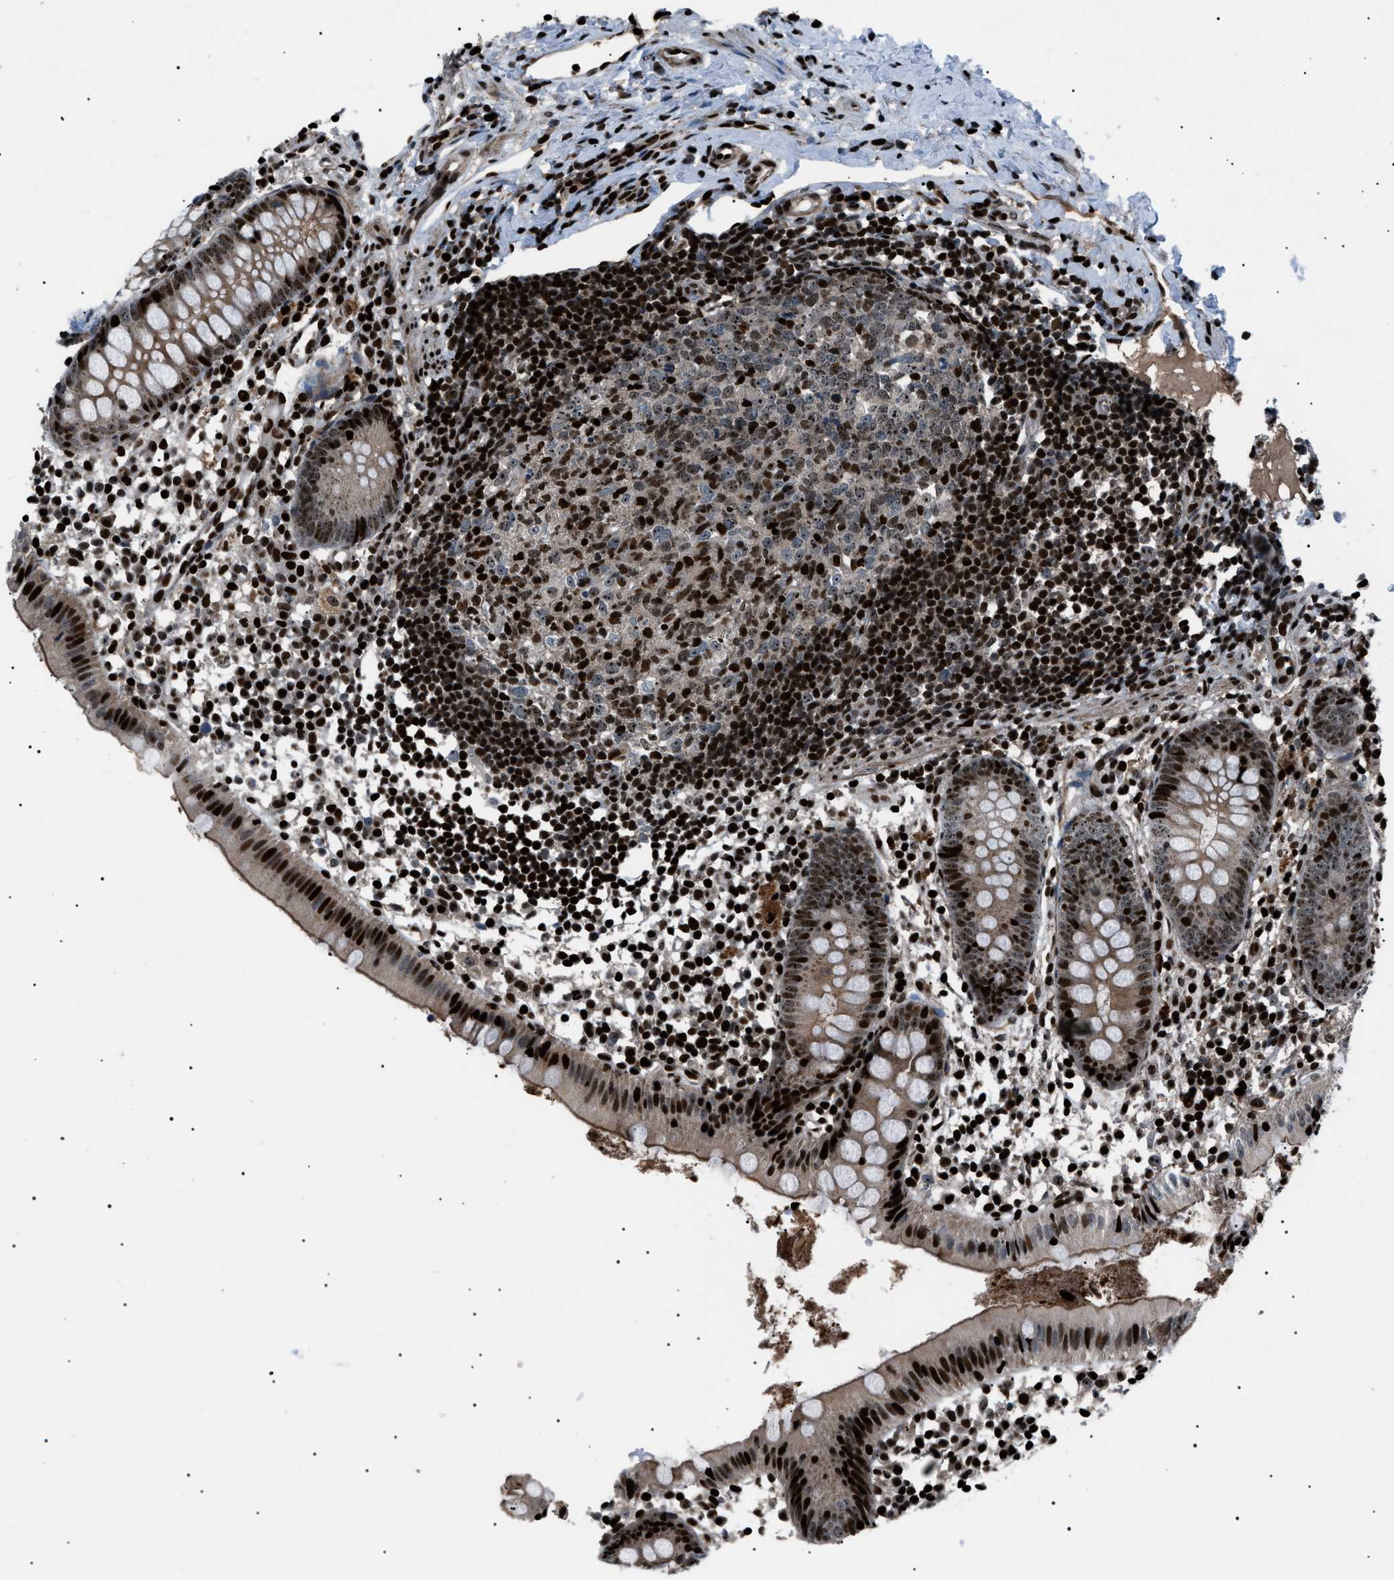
{"staining": {"intensity": "strong", "quantity": ">75%", "location": "cytoplasmic/membranous,nuclear"}, "tissue": "appendix", "cell_type": "Glandular cells", "image_type": "normal", "snomed": [{"axis": "morphology", "description": "Normal tissue, NOS"}, {"axis": "topography", "description": "Appendix"}], "caption": "A micrograph of human appendix stained for a protein shows strong cytoplasmic/membranous,nuclear brown staining in glandular cells. The protein is stained brown, and the nuclei are stained in blue (DAB IHC with brightfield microscopy, high magnification).", "gene": "PRKX", "patient": {"sex": "female", "age": 20}}